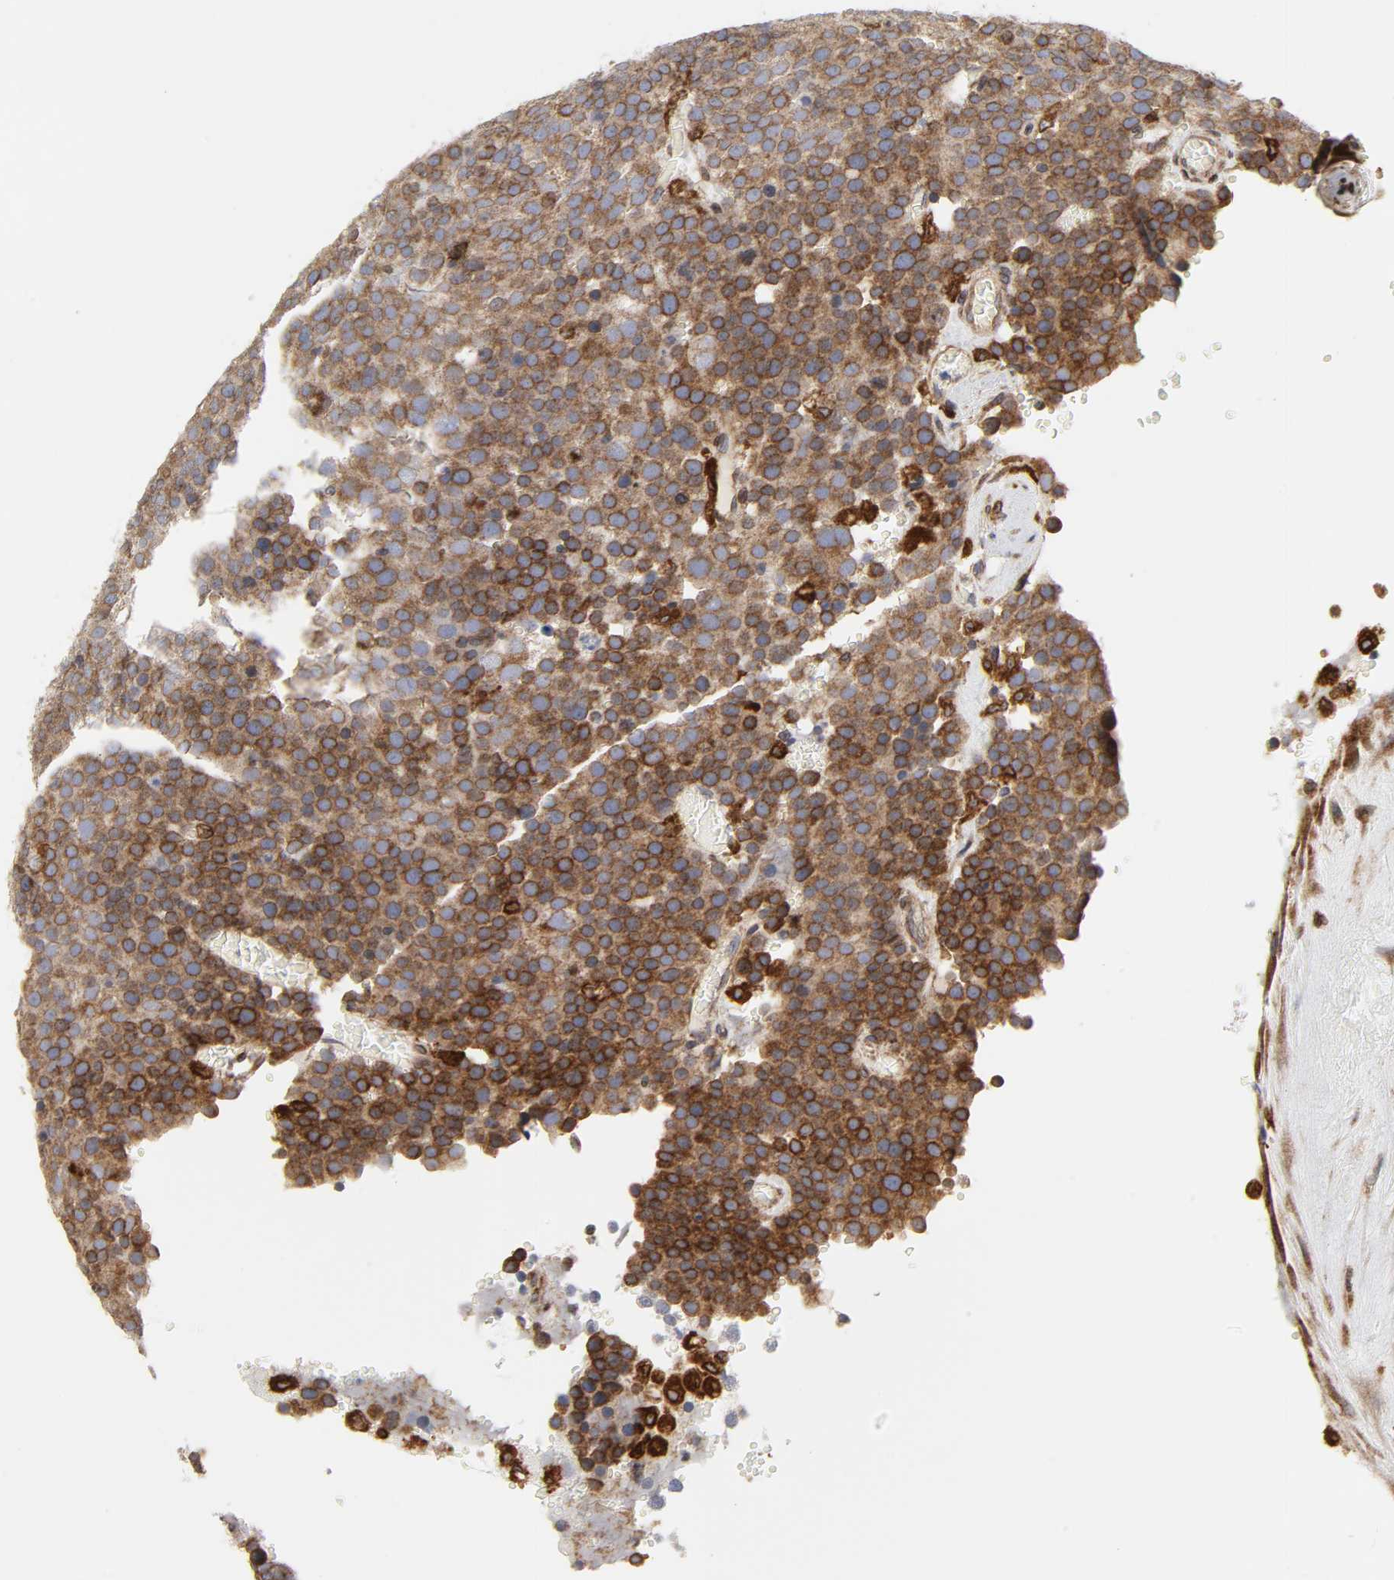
{"staining": {"intensity": "strong", "quantity": ">75%", "location": "cytoplasmic/membranous"}, "tissue": "testis cancer", "cell_type": "Tumor cells", "image_type": "cancer", "snomed": [{"axis": "morphology", "description": "Seminoma, NOS"}, {"axis": "topography", "description": "Testis"}], "caption": "A high amount of strong cytoplasmic/membranous expression is present in about >75% of tumor cells in seminoma (testis) tissue. (DAB IHC, brown staining for protein, blue staining for nuclei).", "gene": "POR", "patient": {"sex": "male", "age": 71}}